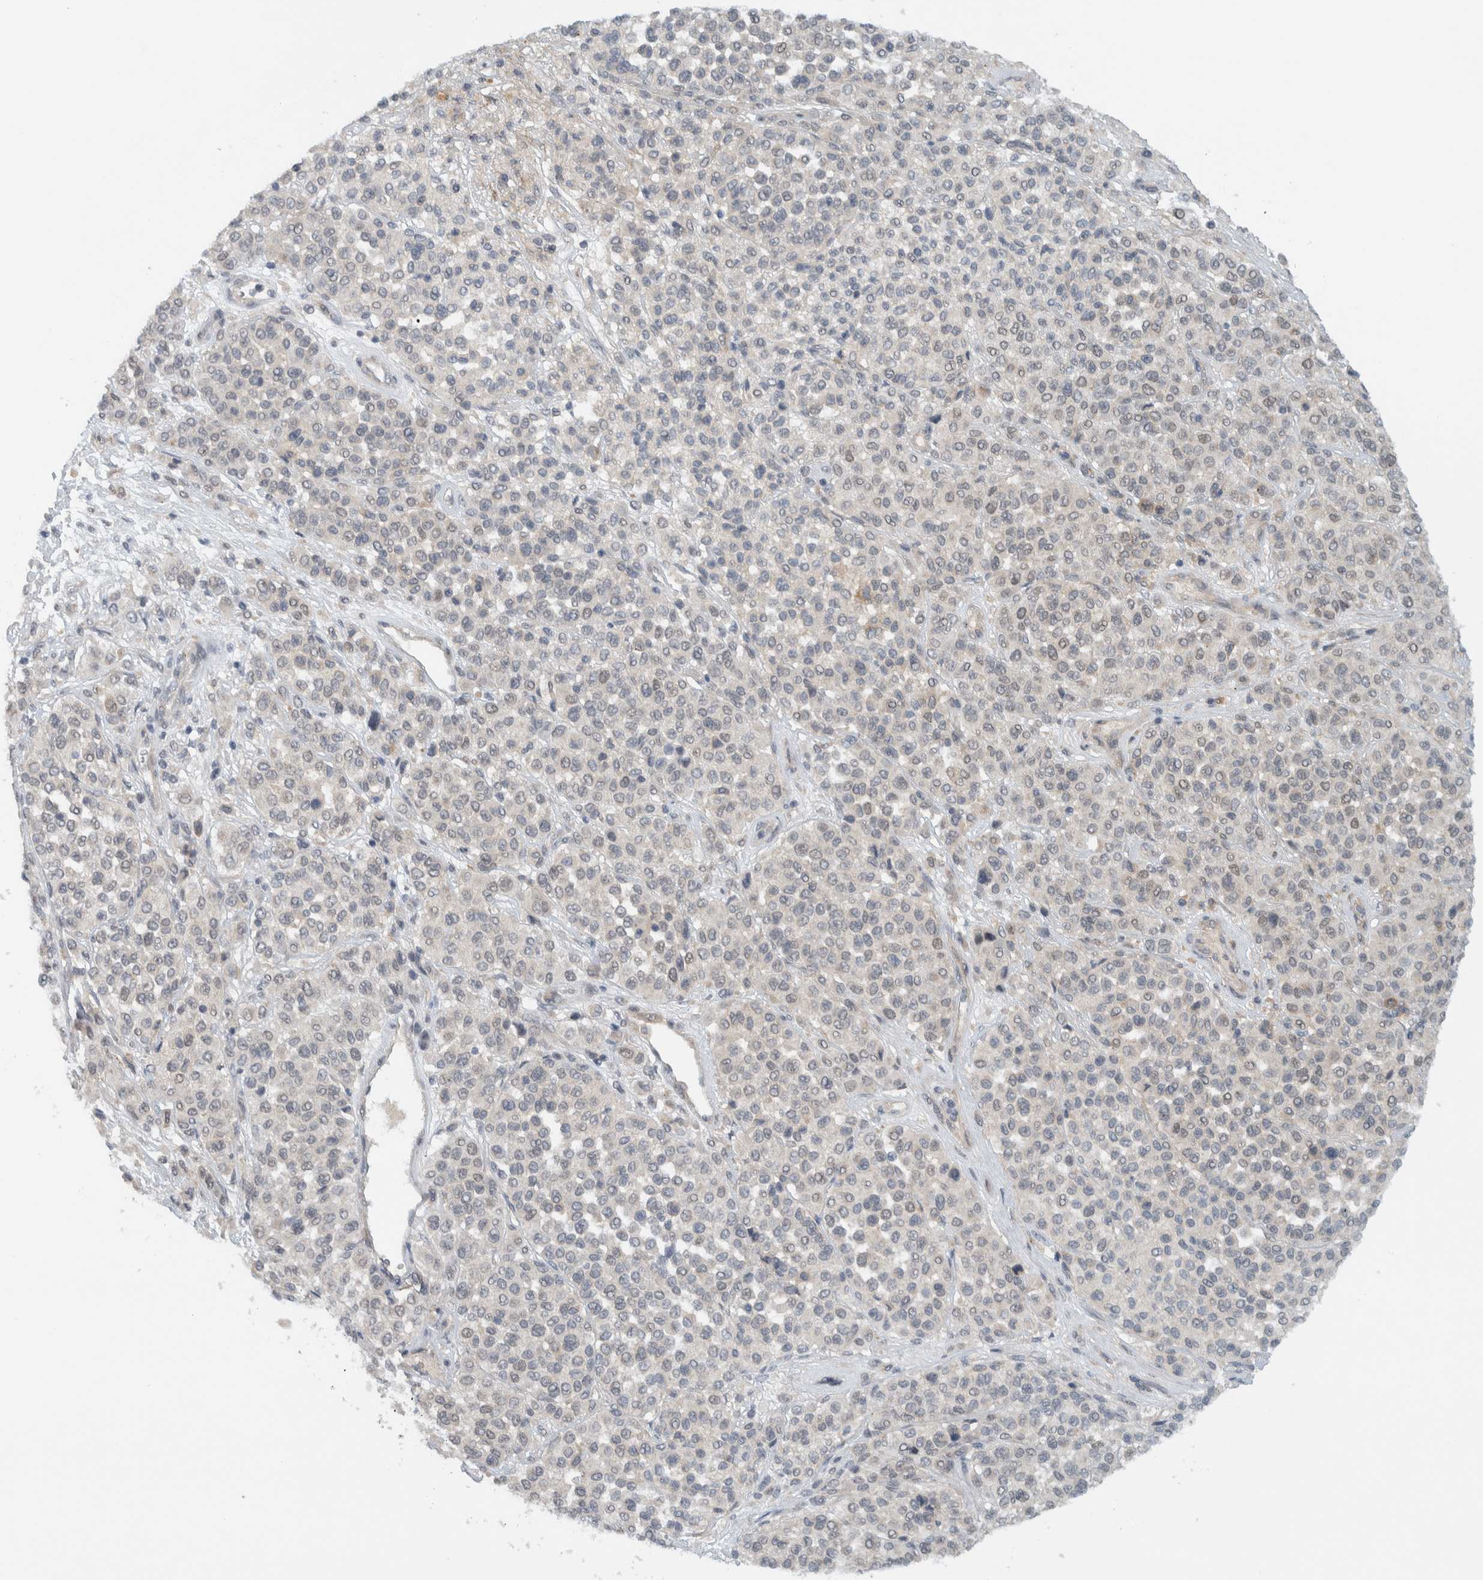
{"staining": {"intensity": "negative", "quantity": "none", "location": "none"}, "tissue": "melanoma", "cell_type": "Tumor cells", "image_type": "cancer", "snomed": [{"axis": "morphology", "description": "Malignant melanoma, Metastatic site"}, {"axis": "topography", "description": "Pancreas"}], "caption": "A histopathology image of human melanoma is negative for staining in tumor cells.", "gene": "MPRIP", "patient": {"sex": "female", "age": 30}}